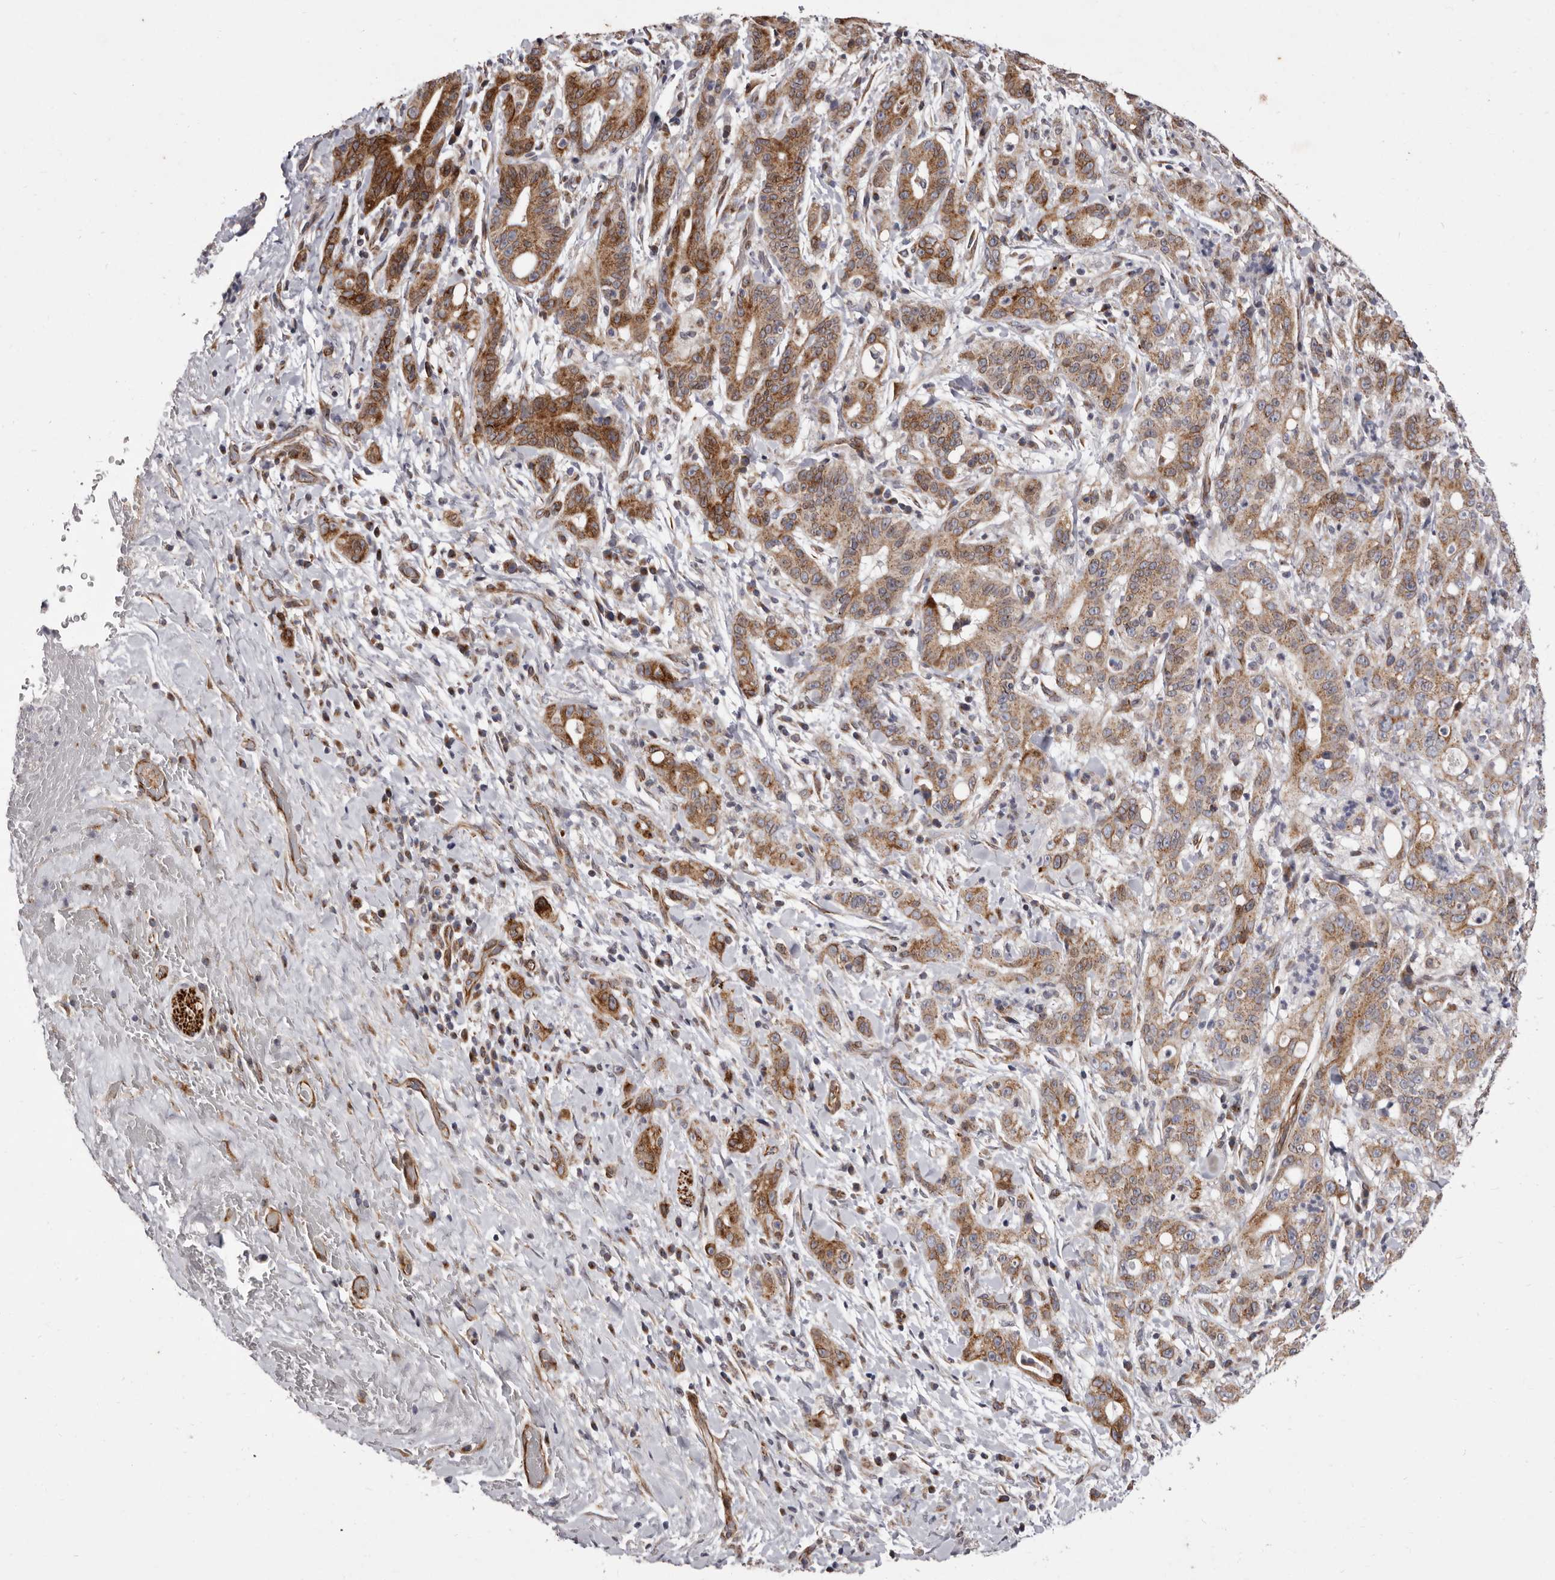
{"staining": {"intensity": "moderate", "quantity": ">75%", "location": "cytoplasmic/membranous"}, "tissue": "liver cancer", "cell_type": "Tumor cells", "image_type": "cancer", "snomed": [{"axis": "morphology", "description": "Cholangiocarcinoma"}, {"axis": "topography", "description": "Liver"}], "caption": "The photomicrograph exhibits immunohistochemical staining of cholangiocarcinoma (liver). There is moderate cytoplasmic/membranous staining is present in about >75% of tumor cells.", "gene": "TIMM17B", "patient": {"sex": "female", "age": 38}}